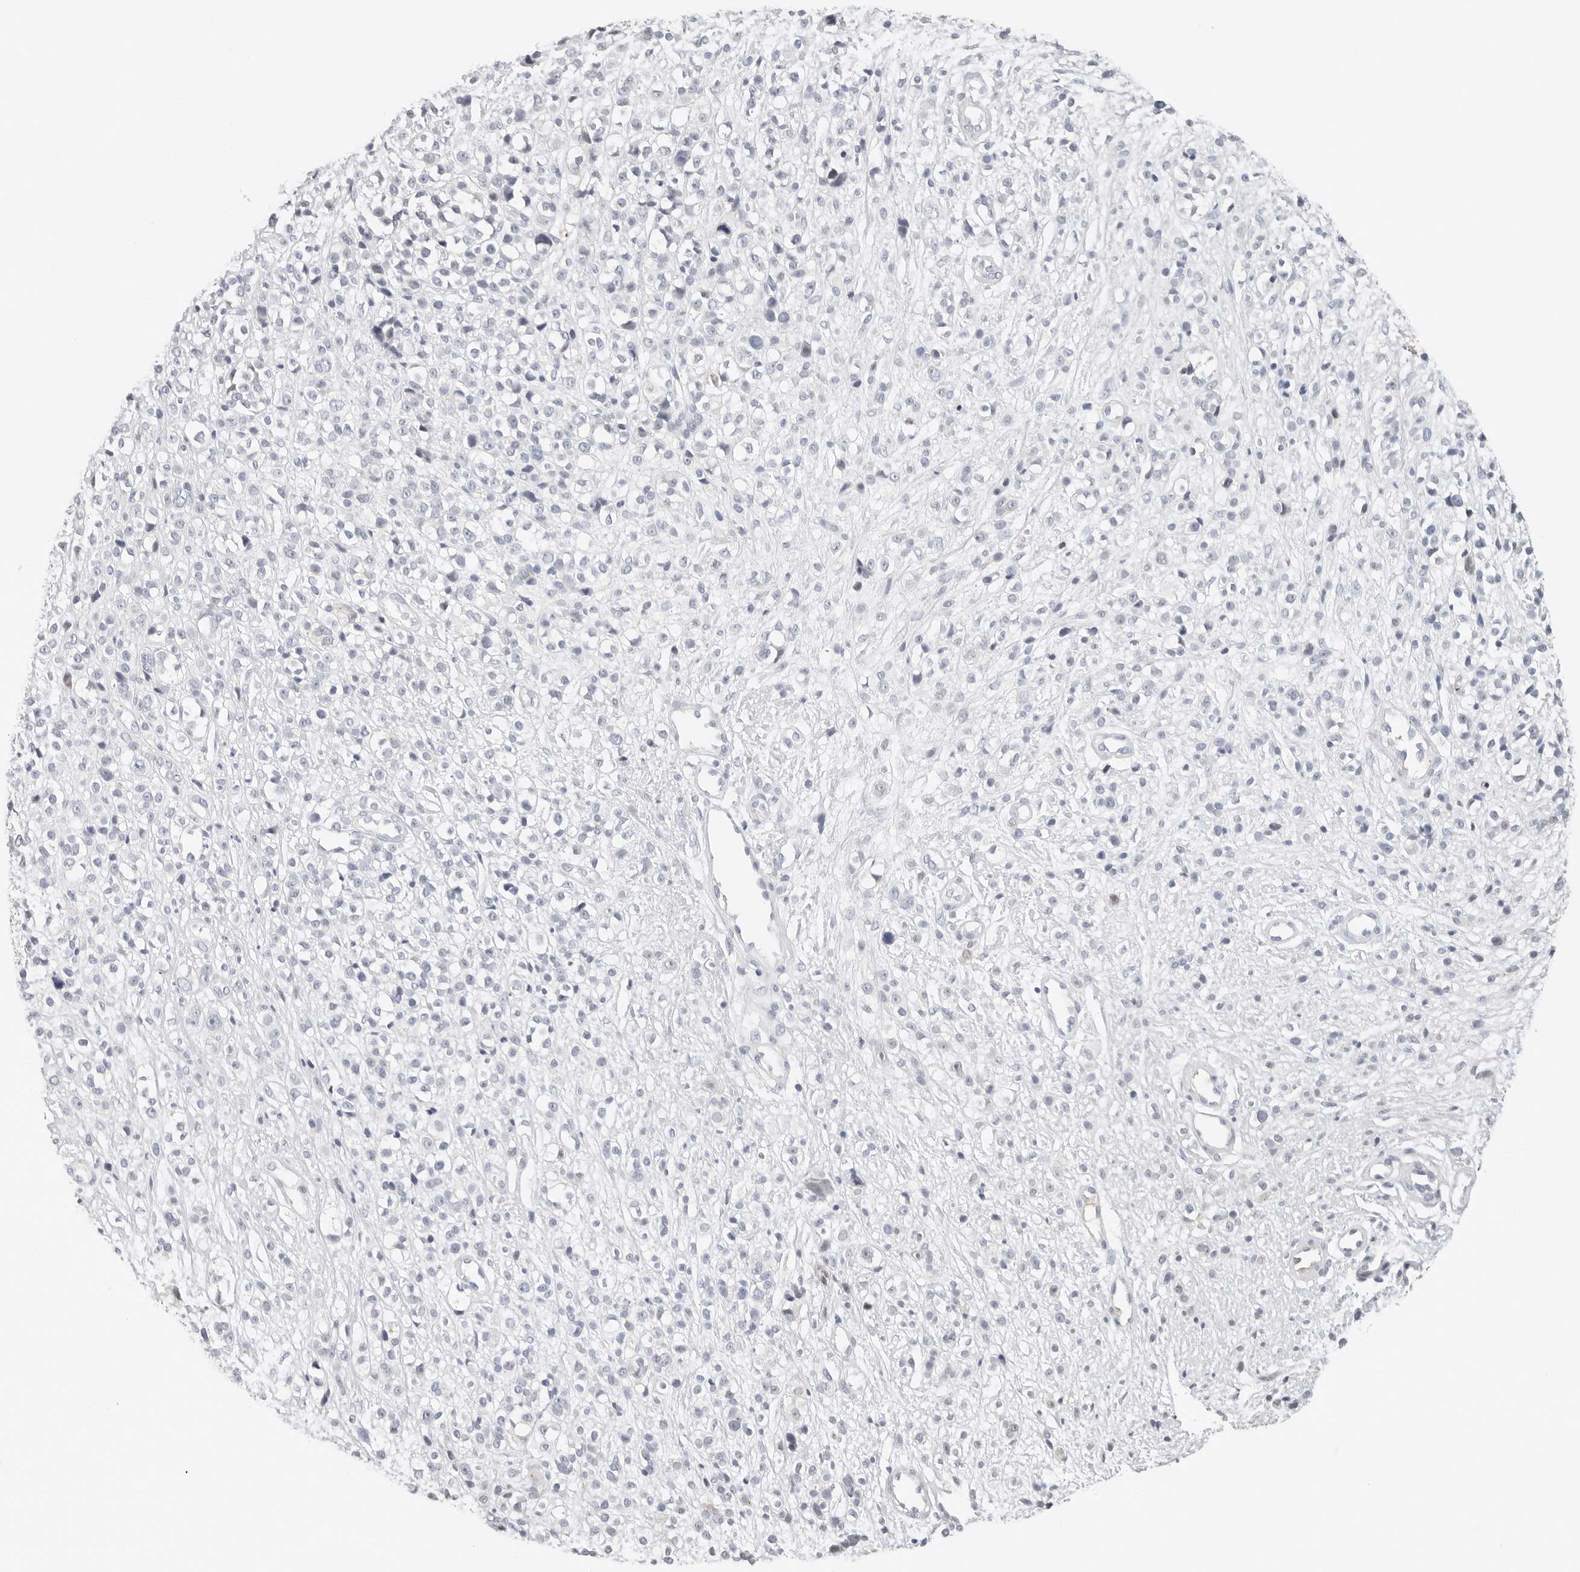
{"staining": {"intensity": "negative", "quantity": "none", "location": "none"}, "tissue": "melanoma", "cell_type": "Tumor cells", "image_type": "cancer", "snomed": [{"axis": "morphology", "description": "Malignant melanoma, NOS"}, {"axis": "topography", "description": "Skin"}], "caption": "High power microscopy photomicrograph of an IHC image of malignant melanoma, revealing no significant expression in tumor cells.", "gene": "CEP120", "patient": {"sex": "female", "age": 55}}